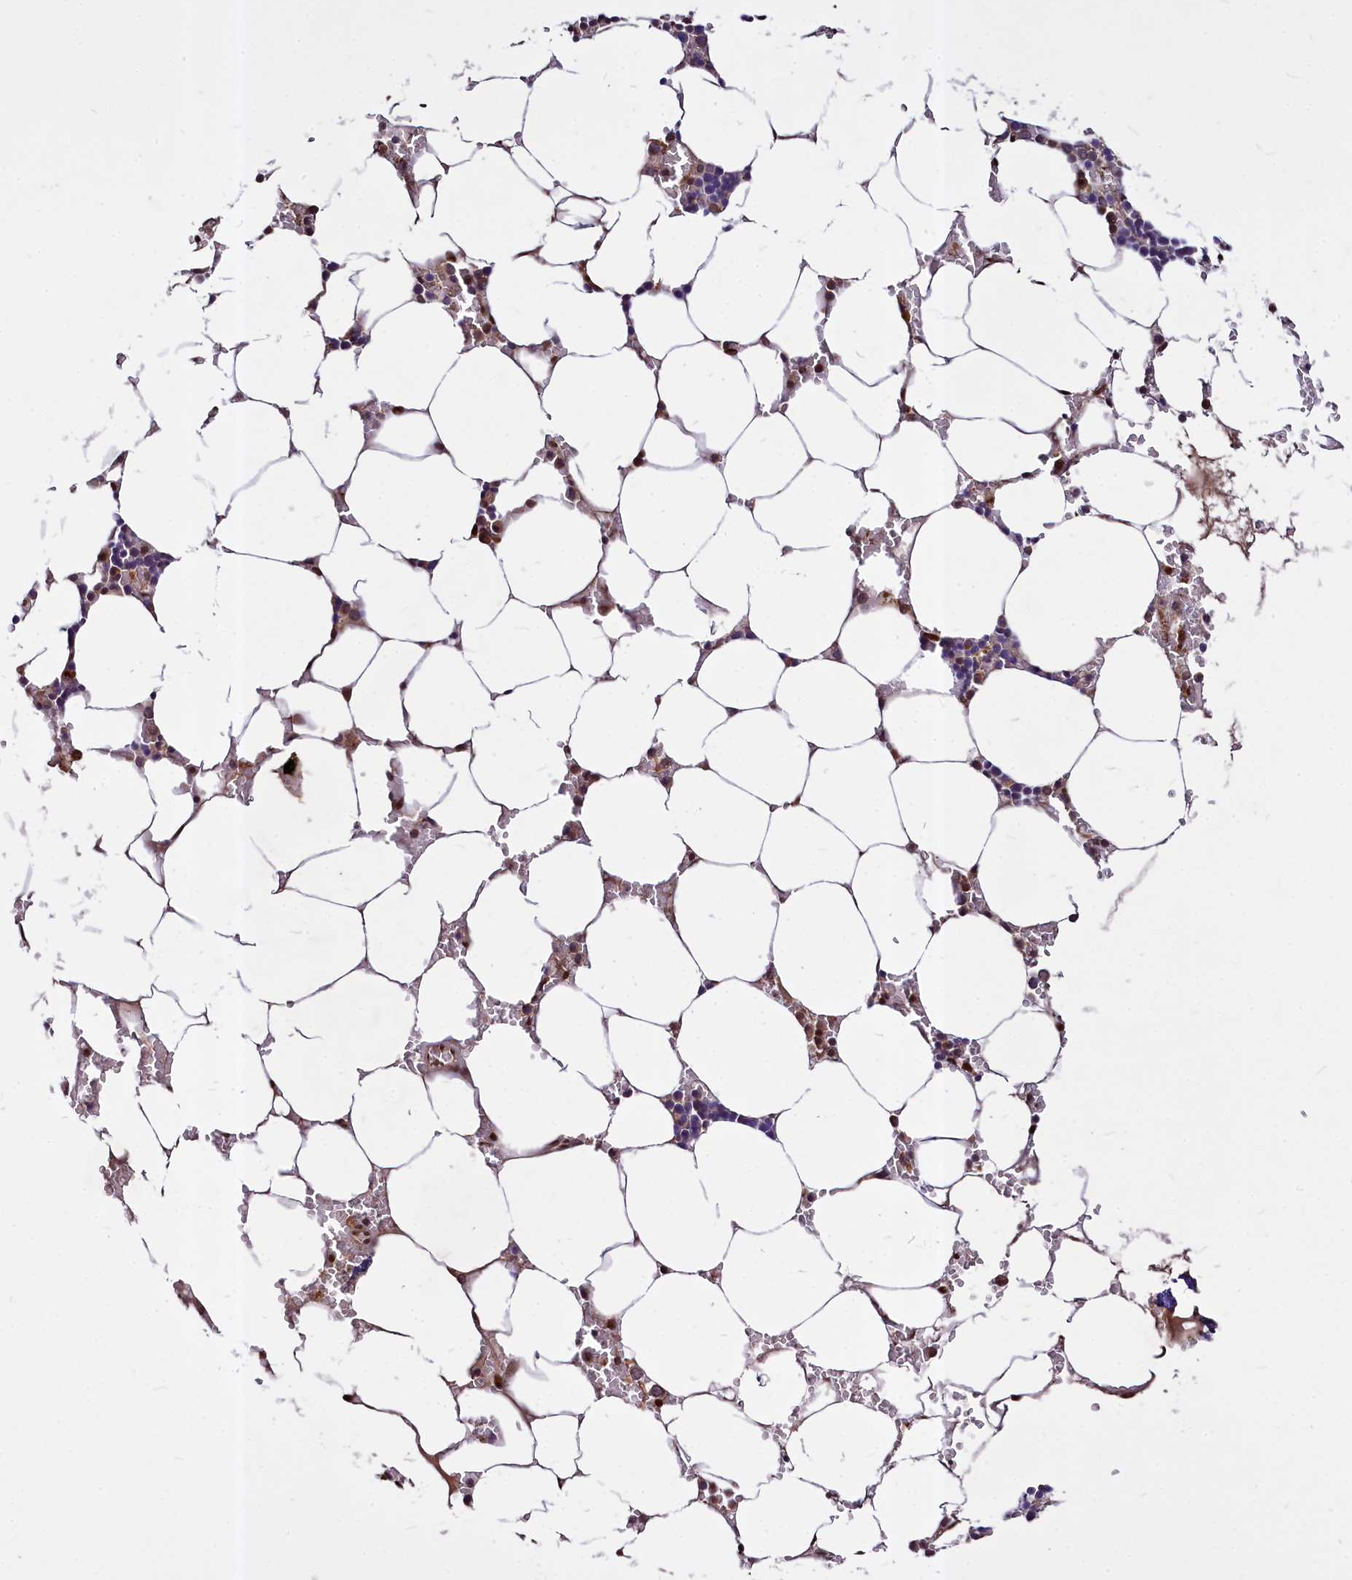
{"staining": {"intensity": "moderate", "quantity": "<25%", "location": "cytoplasmic/membranous"}, "tissue": "bone marrow", "cell_type": "Hematopoietic cells", "image_type": "normal", "snomed": [{"axis": "morphology", "description": "Normal tissue, NOS"}, {"axis": "topography", "description": "Bone marrow"}], "caption": "This histopathology image reveals immunohistochemistry staining of normal human bone marrow, with low moderate cytoplasmic/membranous staining in about <25% of hematopoietic cells.", "gene": "MAML2", "patient": {"sex": "male", "age": 70}}